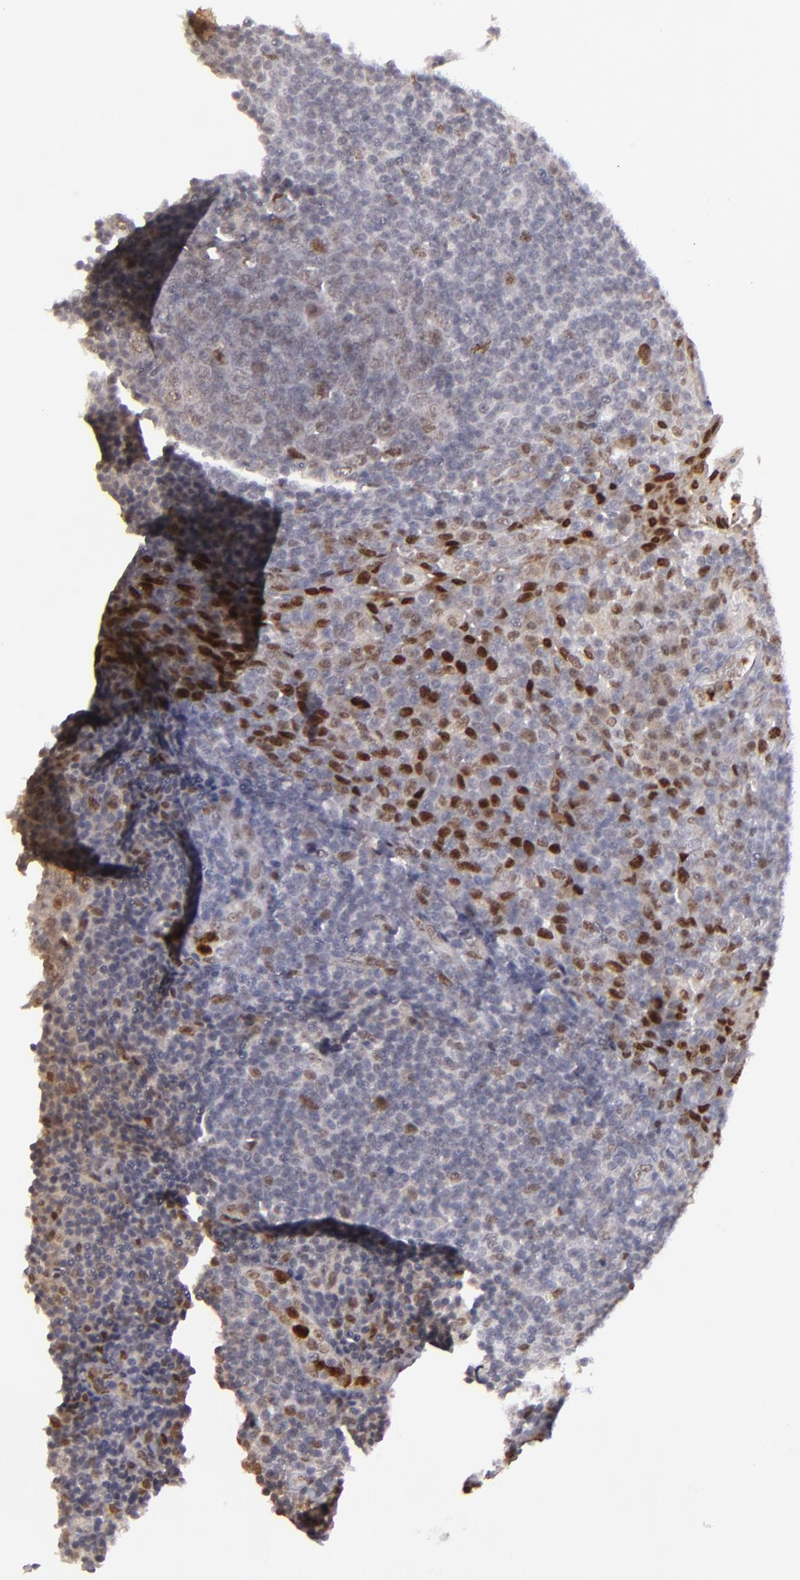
{"staining": {"intensity": "weak", "quantity": "<25%", "location": "cytoplasmic/membranous,nuclear"}, "tissue": "tonsil", "cell_type": "Germinal center cells", "image_type": "normal", "snomed": [{"axis": "morphology", "description": "Normal tissue, NOS"}, {"axis": "topography", "description": "Tonsil"}], "caption": "DAB immunohistochemical staining of normal human tonsil shows no significant expression in germinal center cells. (Stains: DAB immunohistochemistry (IHC) with hematoxylin counter stain, Microscopy: brightfield microscopy at high magnification).", "gene": "RREB1", "patient": {"sex": "male", "age": 31}}